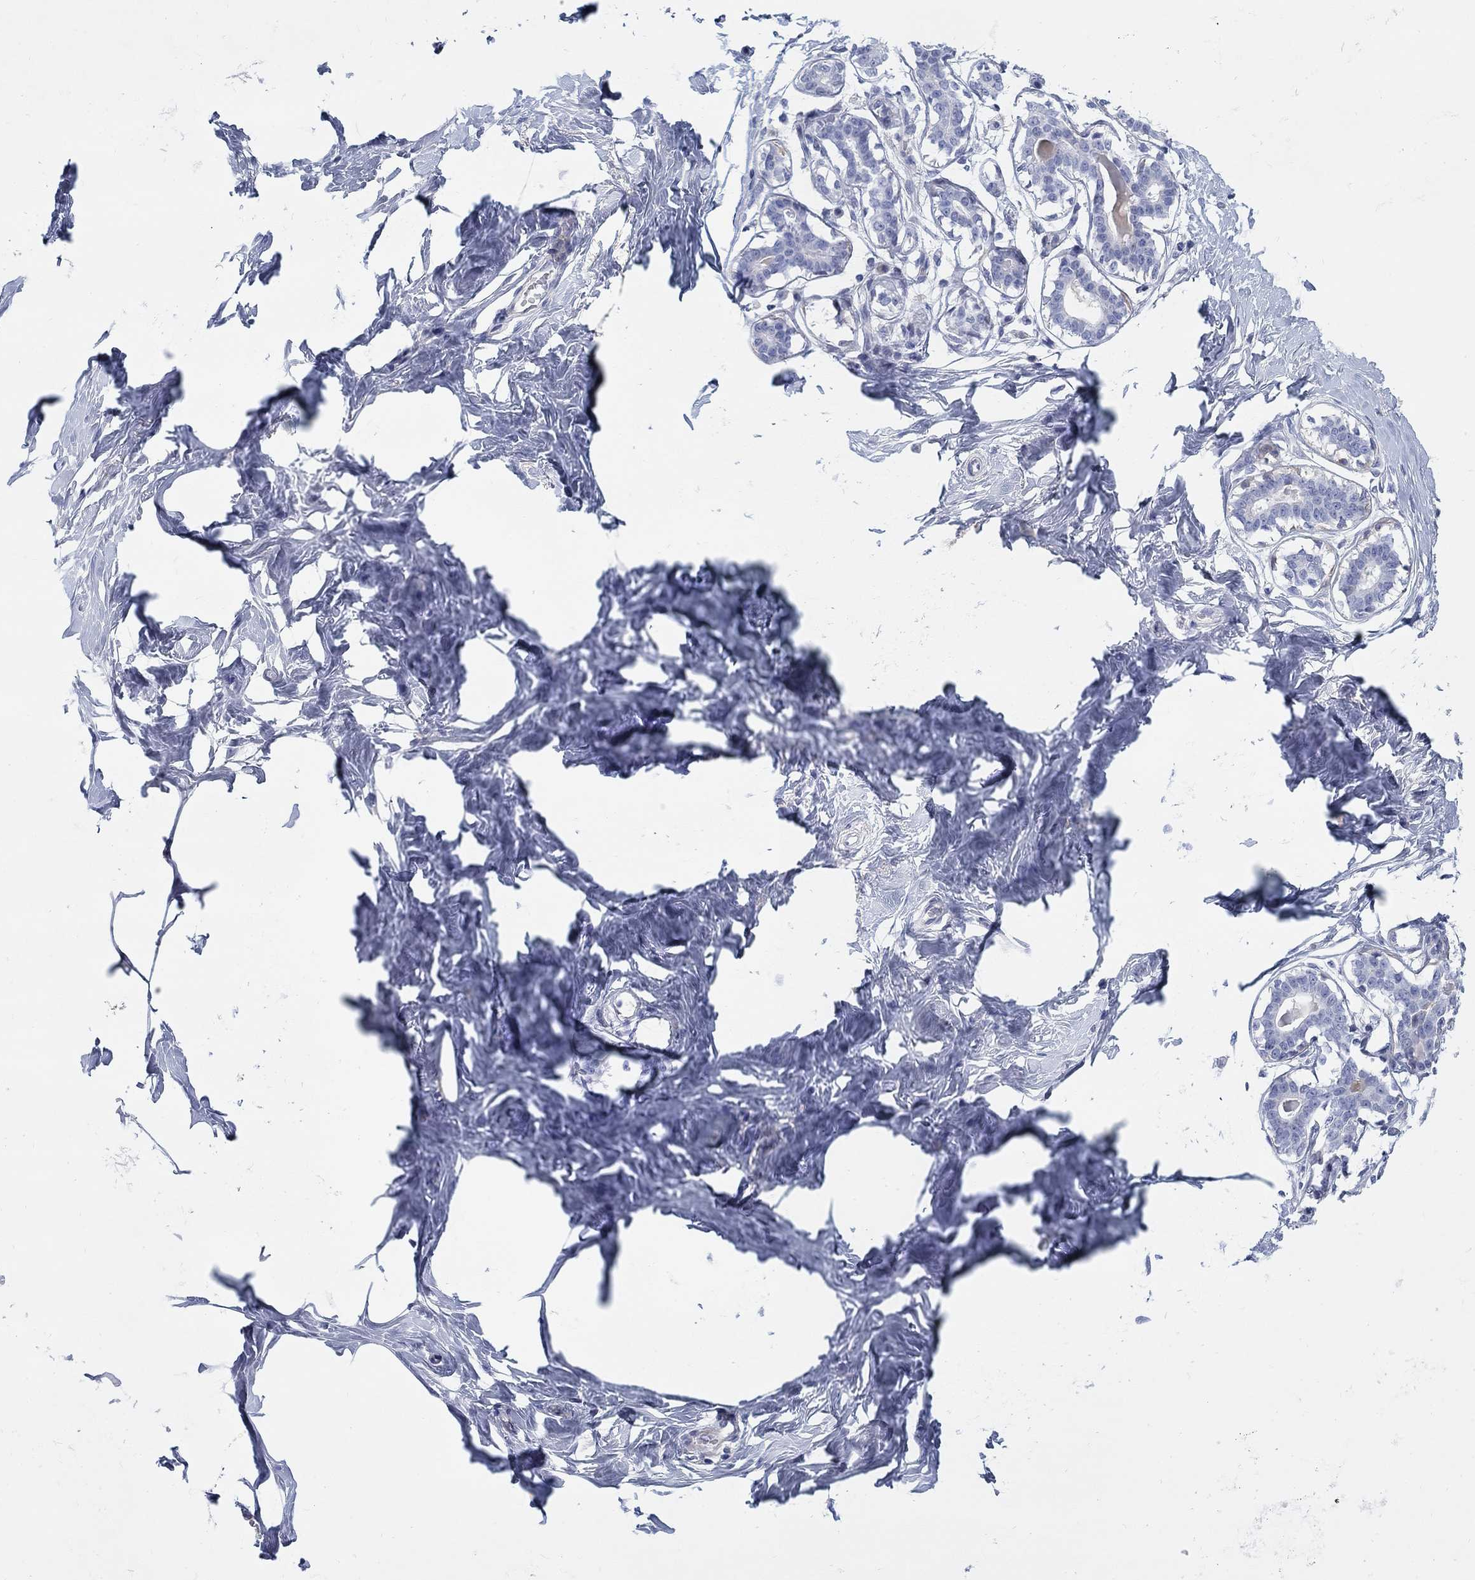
{"staining": {"intensity": "negative", "quantity": "none", "location": "none"}, "tissue": "breast", "cell_type": "Adipocytes", "image_type": "normal", "snomed": [{"axis": "morphology", "description": "Normal tissue, NOS"}, {"axis": "morphology", "description": "Lobular carcinoma, in situ"}, {"axis": "topography", "description": "Breast"}], "caption": "Human breast stained for a protein using immunohistochemistry shows no expression in adipocytes.", "gene": "HEATR4", "patient": {"sex": "female", "age": 35}}